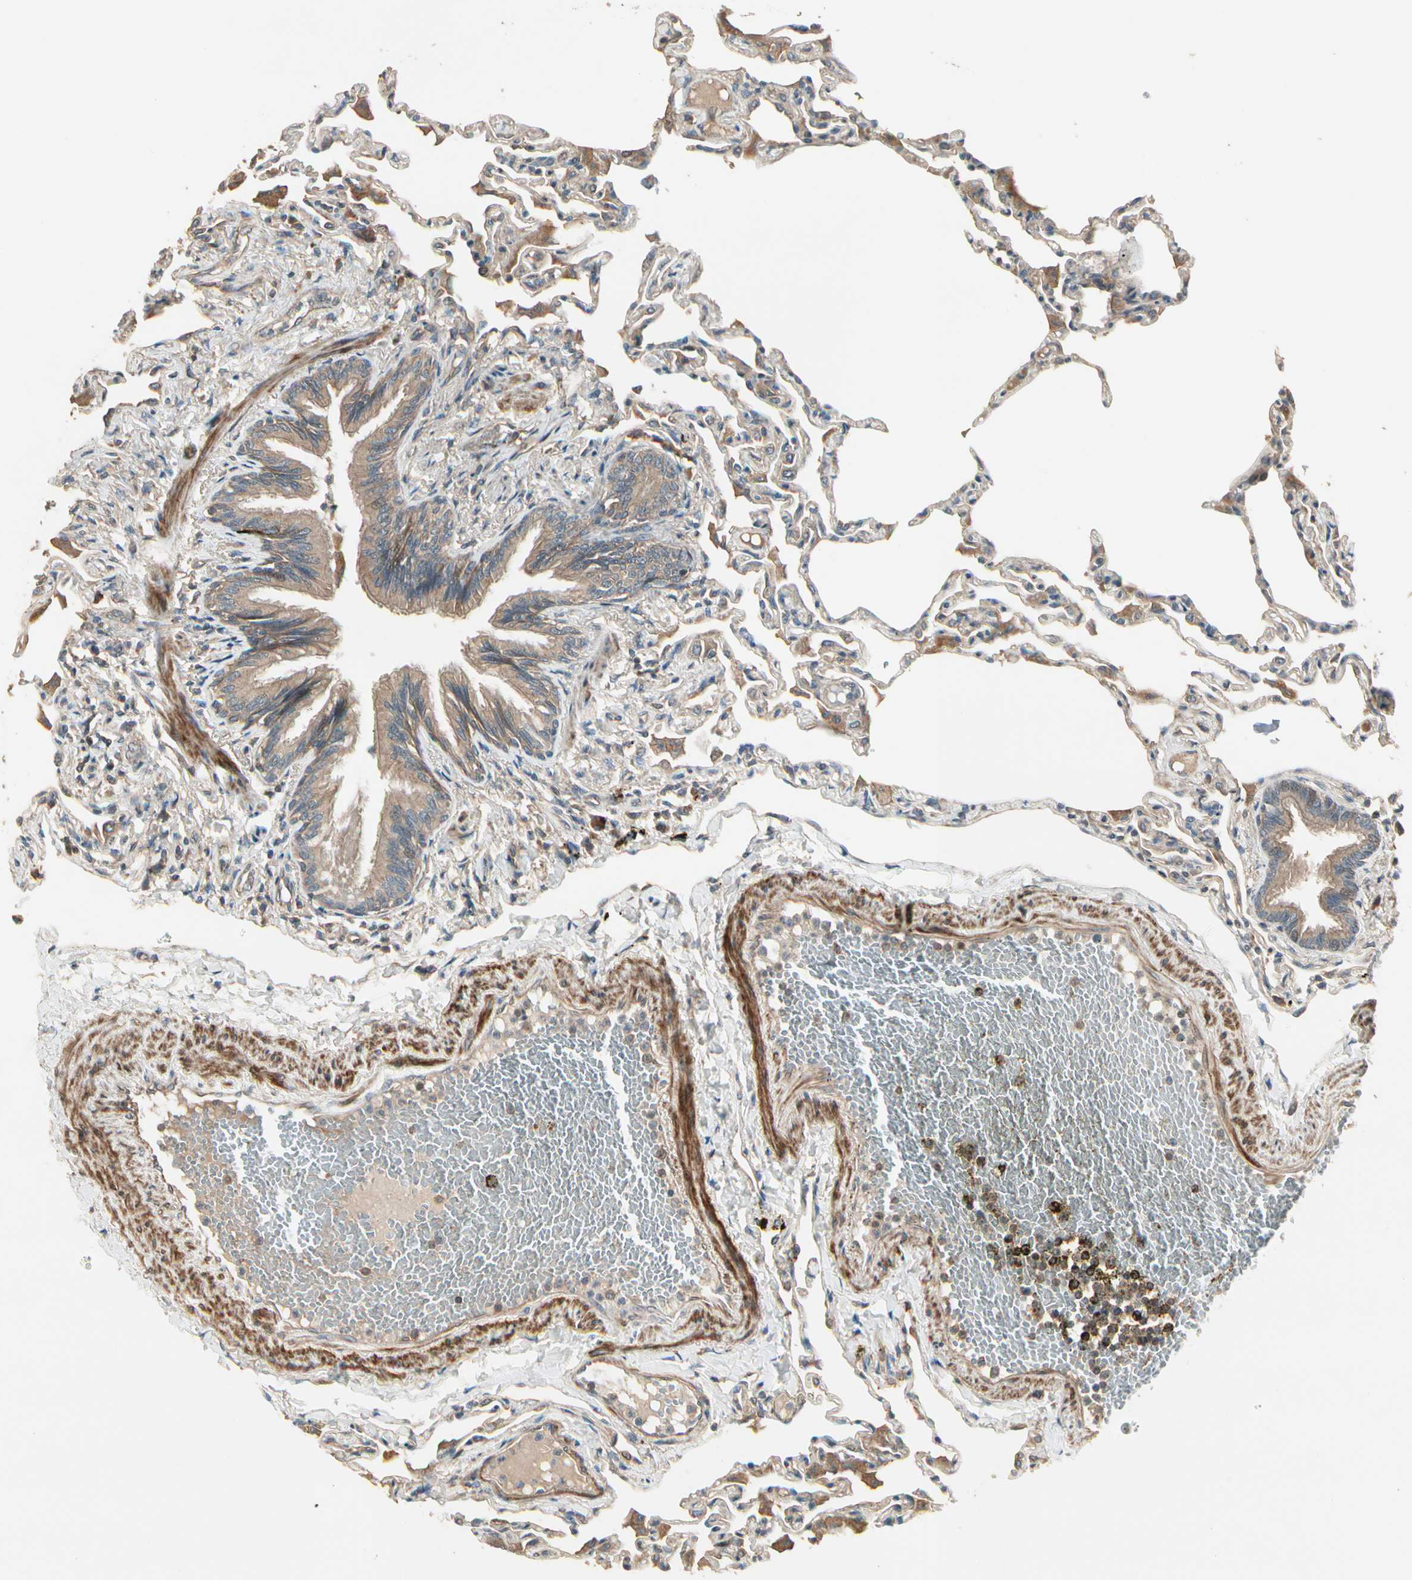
{"staining": {"intensity": "moderate", "quantity": "<25%", "location": "cytoplasmic/membranous"}, "tissue": "lung", "cell_type": "Alveolar cells", "image_type": "normal", "snomed": [{"axis": "morphology", "description": "Normal tissue, NOS"}, {"axis": "topography", "description": "Lung"}], "caption": "Human lung stained for a protein (brown) demonstrates moderate cytoplasmic/membranous positive expression in about <25% of alveolar cells.", "gene": "ACVR1", "patient": {"sex": "female", "age": 49}}